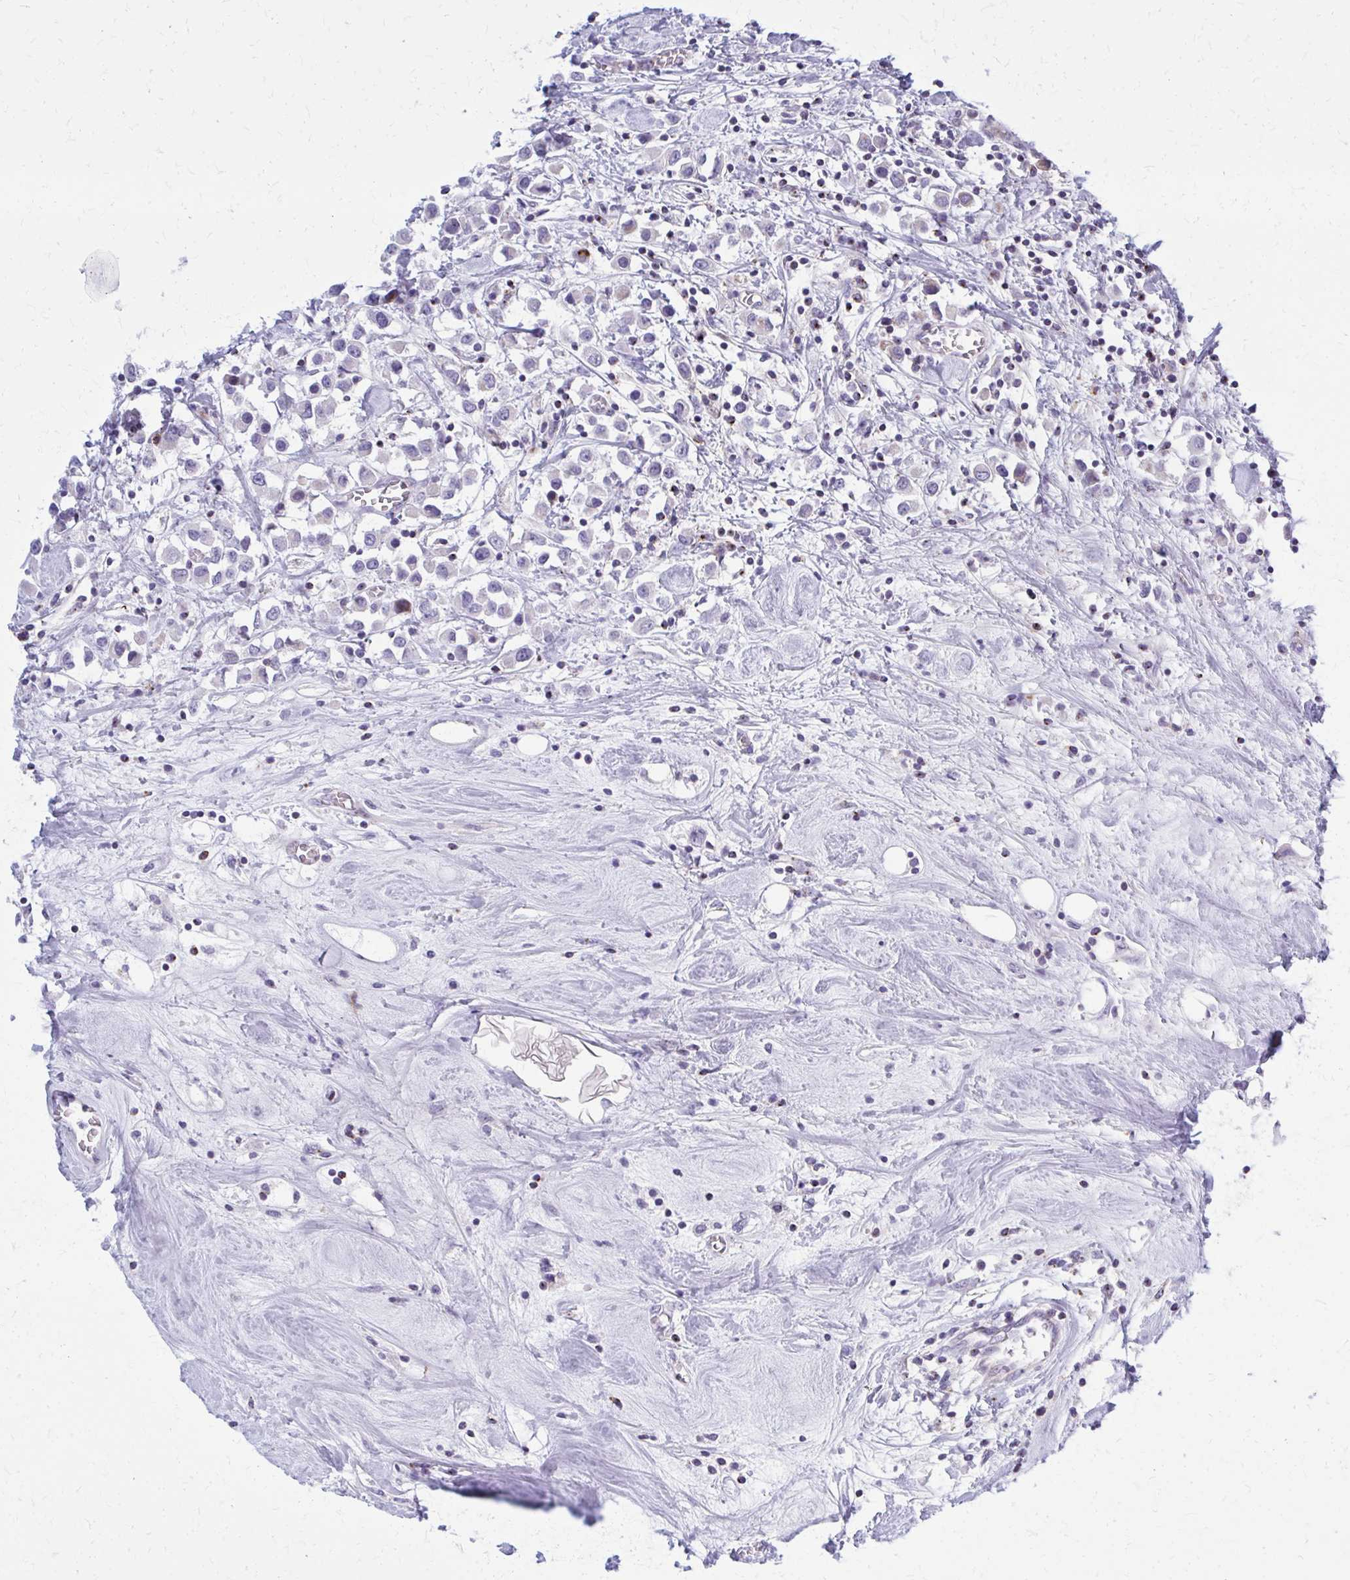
{"staining": {"intensity": "negative", "quantity": "none", "location": "none"}, "tissue": "breast cancer", "cell_type": "Tumor cells", "image_type": "cancer", "snomed": [{"axis": "morphology", "description": "Duct carcinoma"}, {"axis": "topography", "description": "Breast"}], "caption": "Tumor cells are negative for protein expression in human intraductal carcinoma (breast). (DAB IHC with hematoxylin counter stain).", "gene": "PEDS1", "patient": {"sex": "female", "age": 61}}